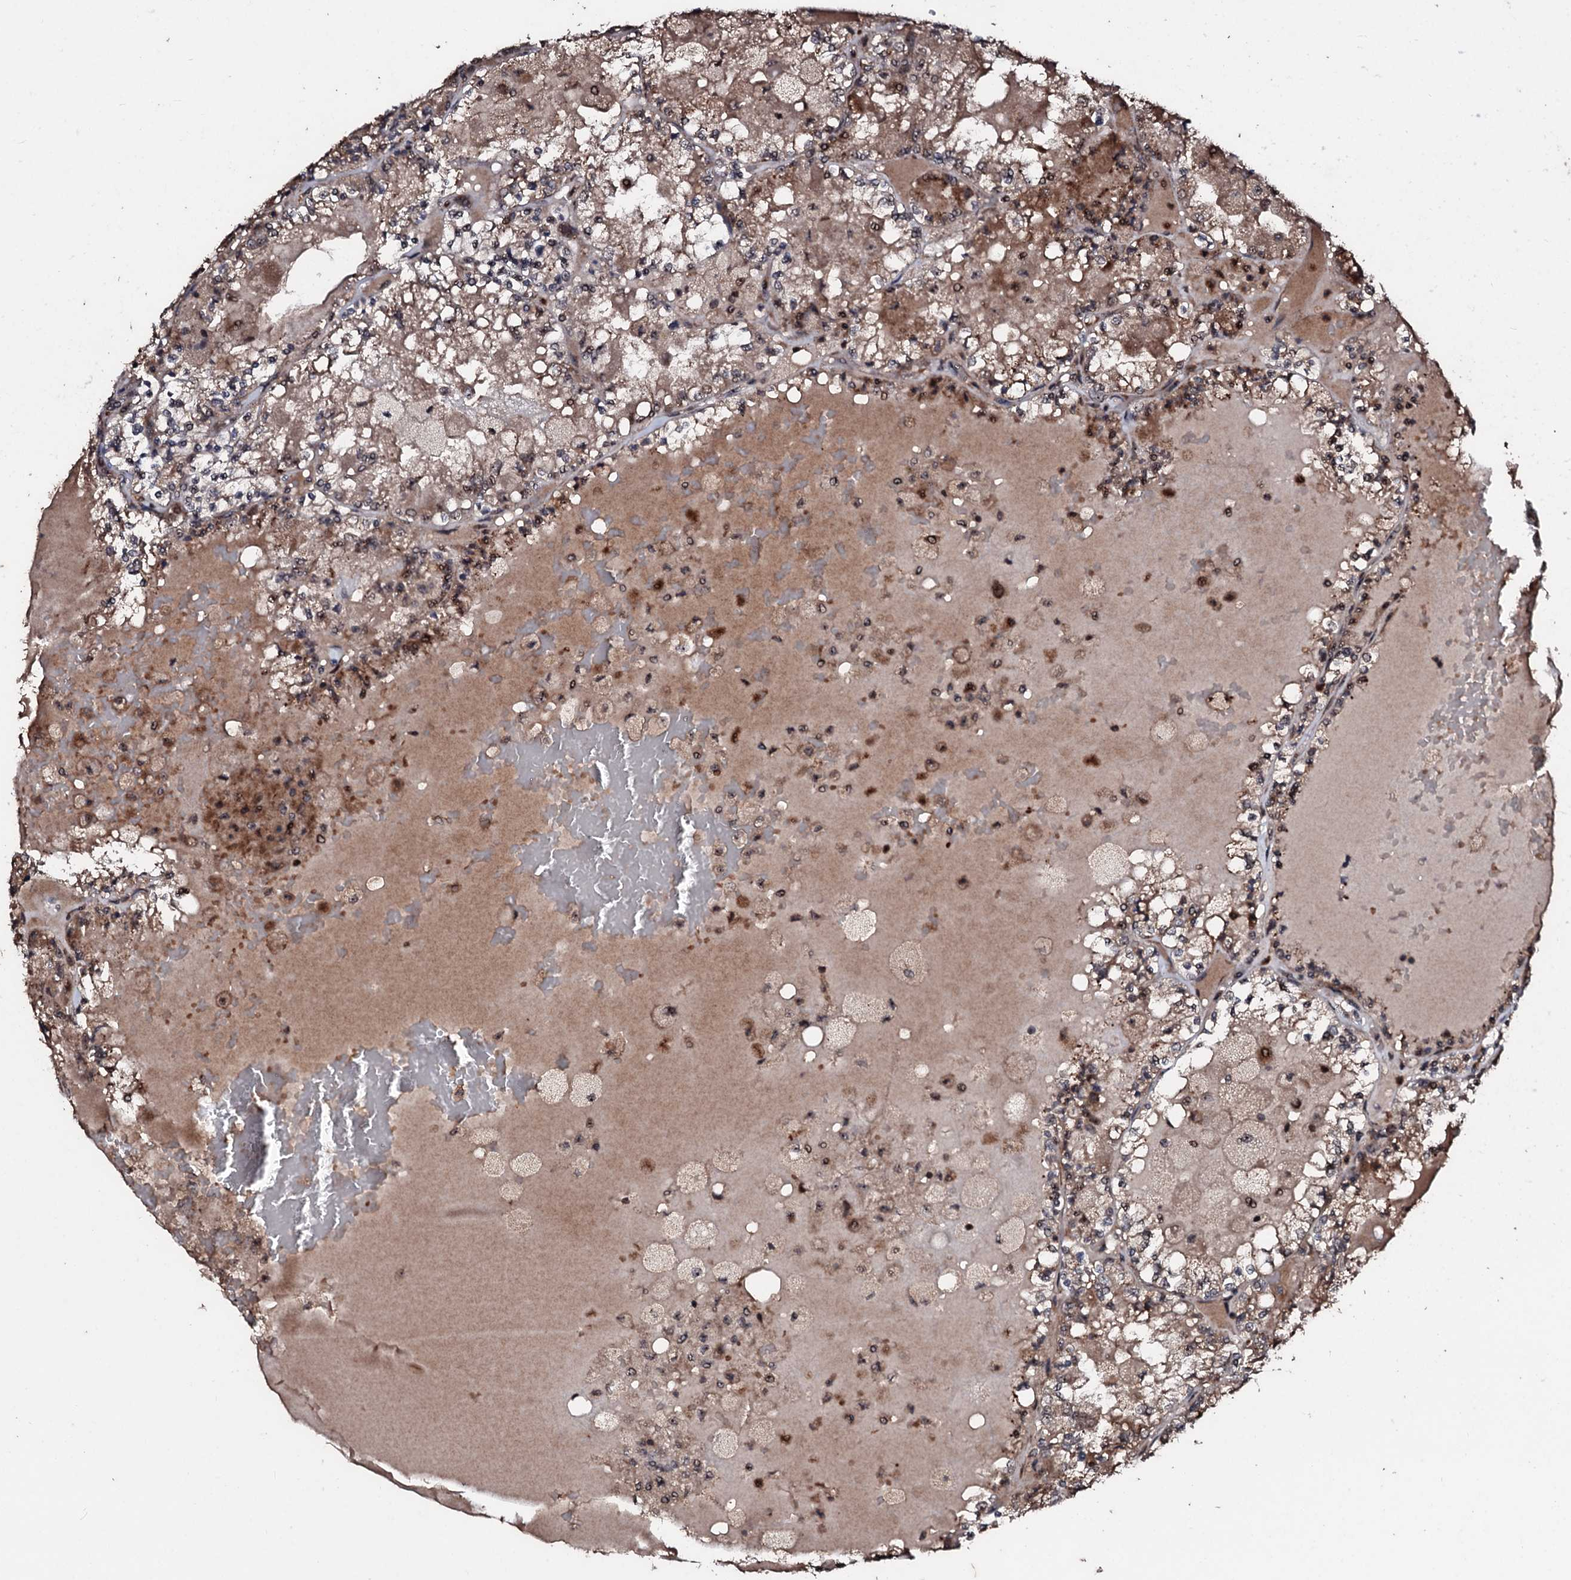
{"staining": {"intensity": "weak", "quantity": "<25%", "location": "cytoplasmic/membranous,nuclear"}, "tissue": "renal cancer", "cell_type": "Tumor cells", "image_type": "cancer", "snomed": [{"axis": "morphology", "description": "Adenocarcinoma, NOS"}, {"axis": "topography", "description": "Kidney"}], "caption": "Tumor cells show no significant protein expression in renal adenocarcinoma.", "gene": "SUPT7L", "patient": {"sex": "female", "age": 56}}